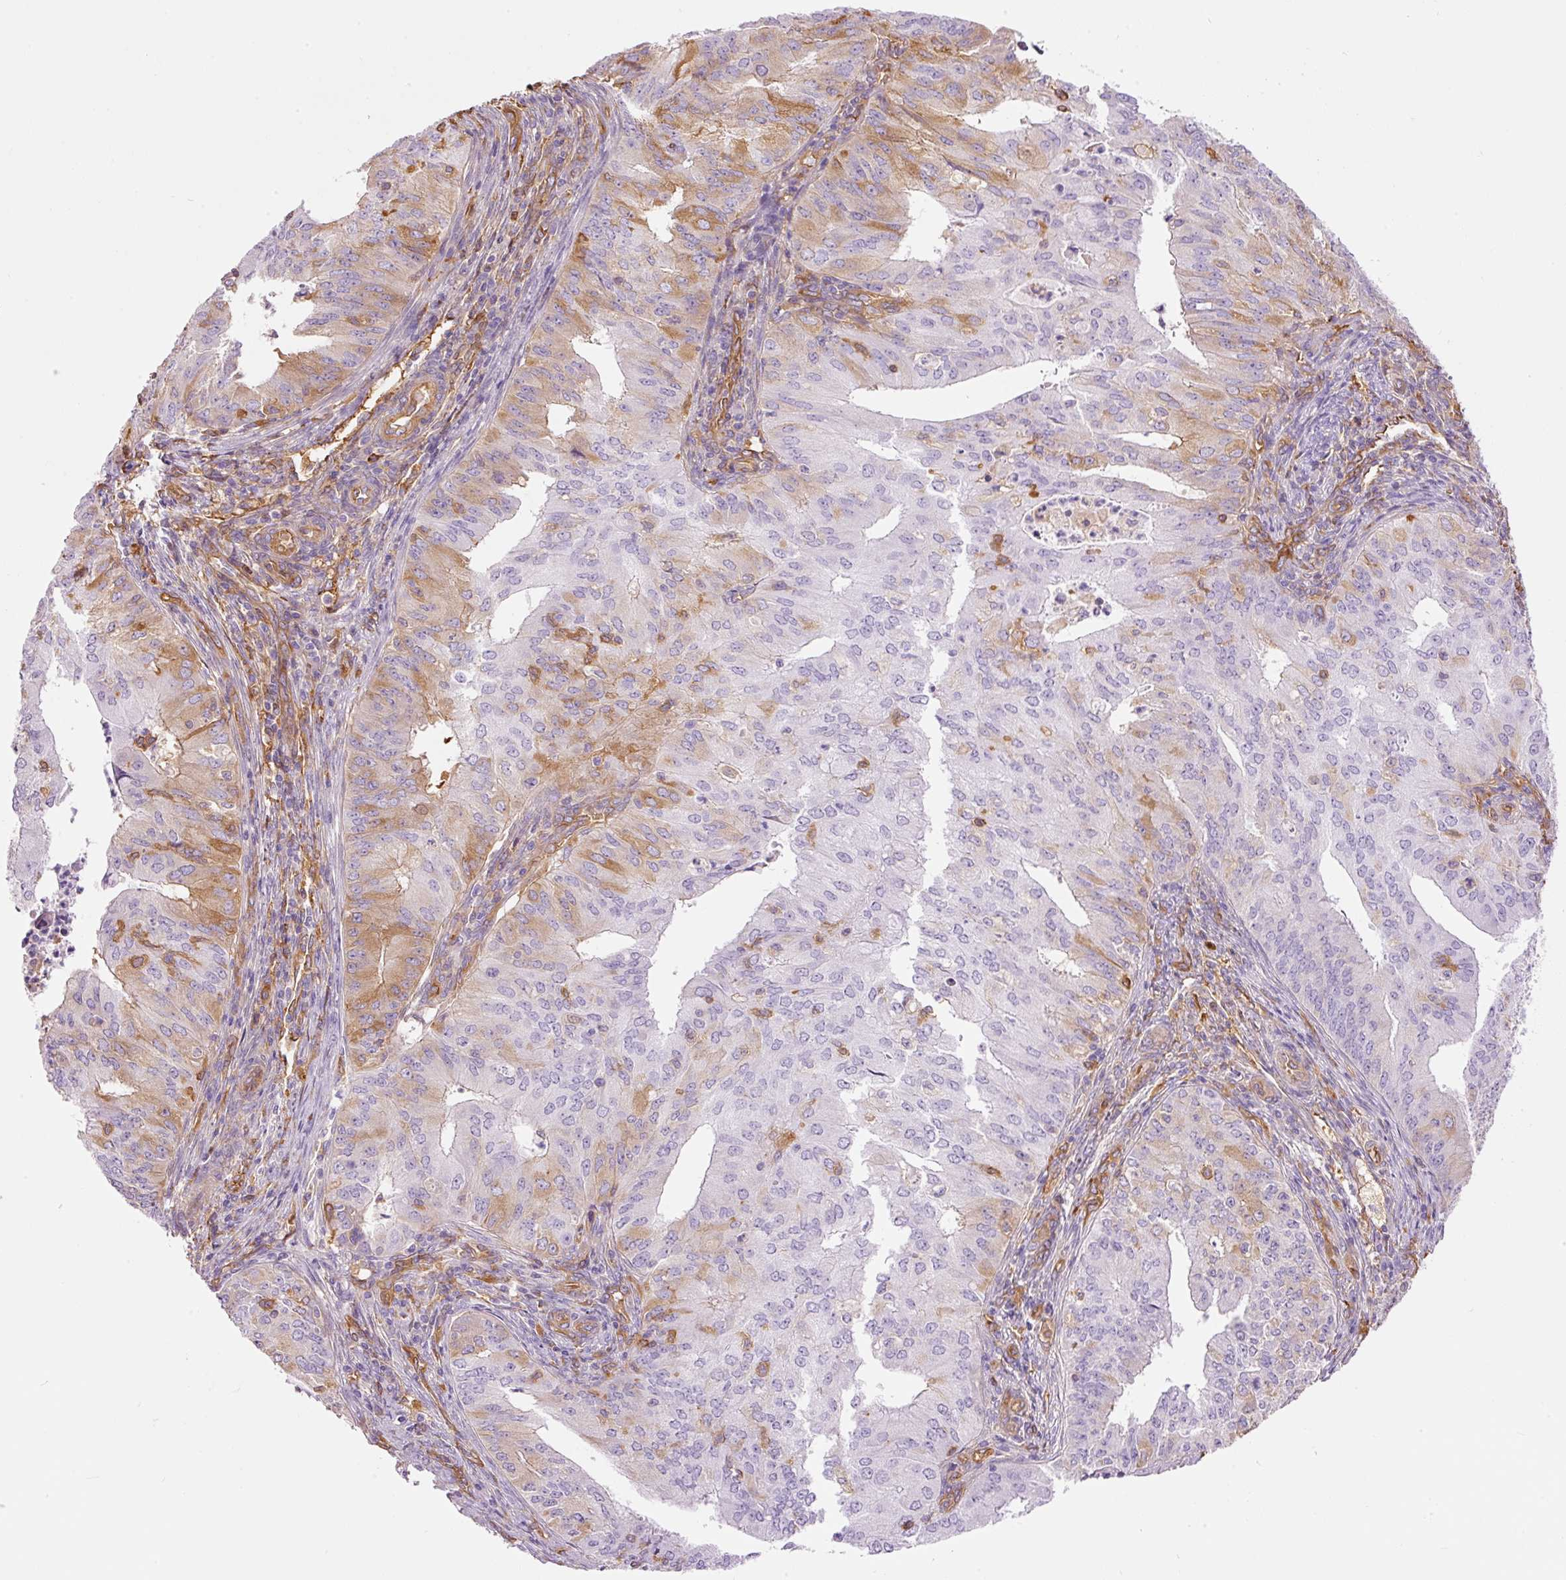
{"staining": {"intensity": "moderate", "quantity": "<25%", "location": "cytoplasmic/membranous"}, "tissue": "endometrial cancer", "cell_type": "Tumor cells", "image_type": "cancer", "snomed": [{"axis": "morphology", "description": "Adenocarcinoma, NOS"}, {"axis": "topography", "description": "Endometrium"}], "caption": "Human endometrial cancer (adenocarcinoma) stained for a protein (brown) exhibits moderate cytoplasmic/membranous positive expression in about <25% of tumor cells.", "gene": "IL10RB", "patient": {"sex": "female", "age": 50}}